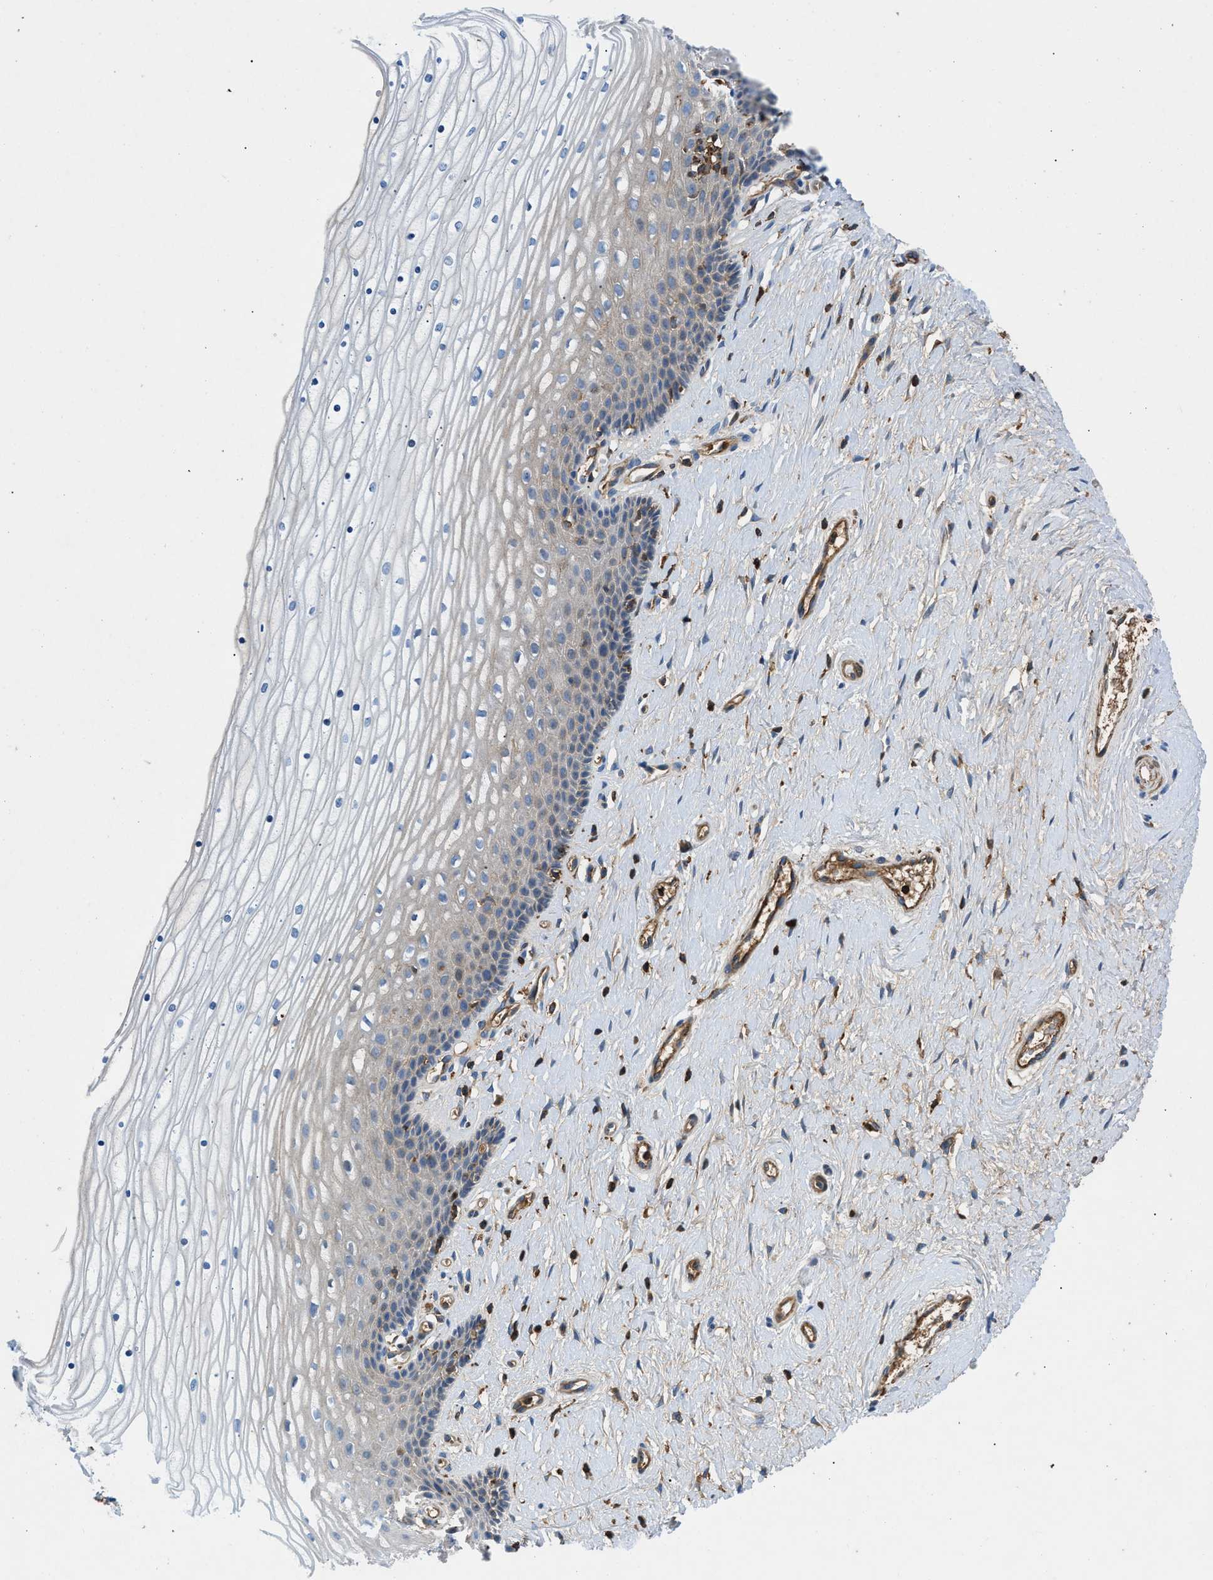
{"staining": {"intensity": "negative", "quantity": "none", "location": "none"}, "tissue": "cervix", "cell_type": "Squamous epithelial cells", "image_type": "normal", "snomed": [{"axis": "morphology", "description": "Normal tissue, NOS"}, {"axis": "topography", "description": "Cervix"}], "caption": "High power microscopy micrograph of an IHC micrograph of benign cervix, revealing no significant expression in squamous epithelial cells.", "gene": "ATP6V0D1", "patient": {"sex": "female", "age": 39}}